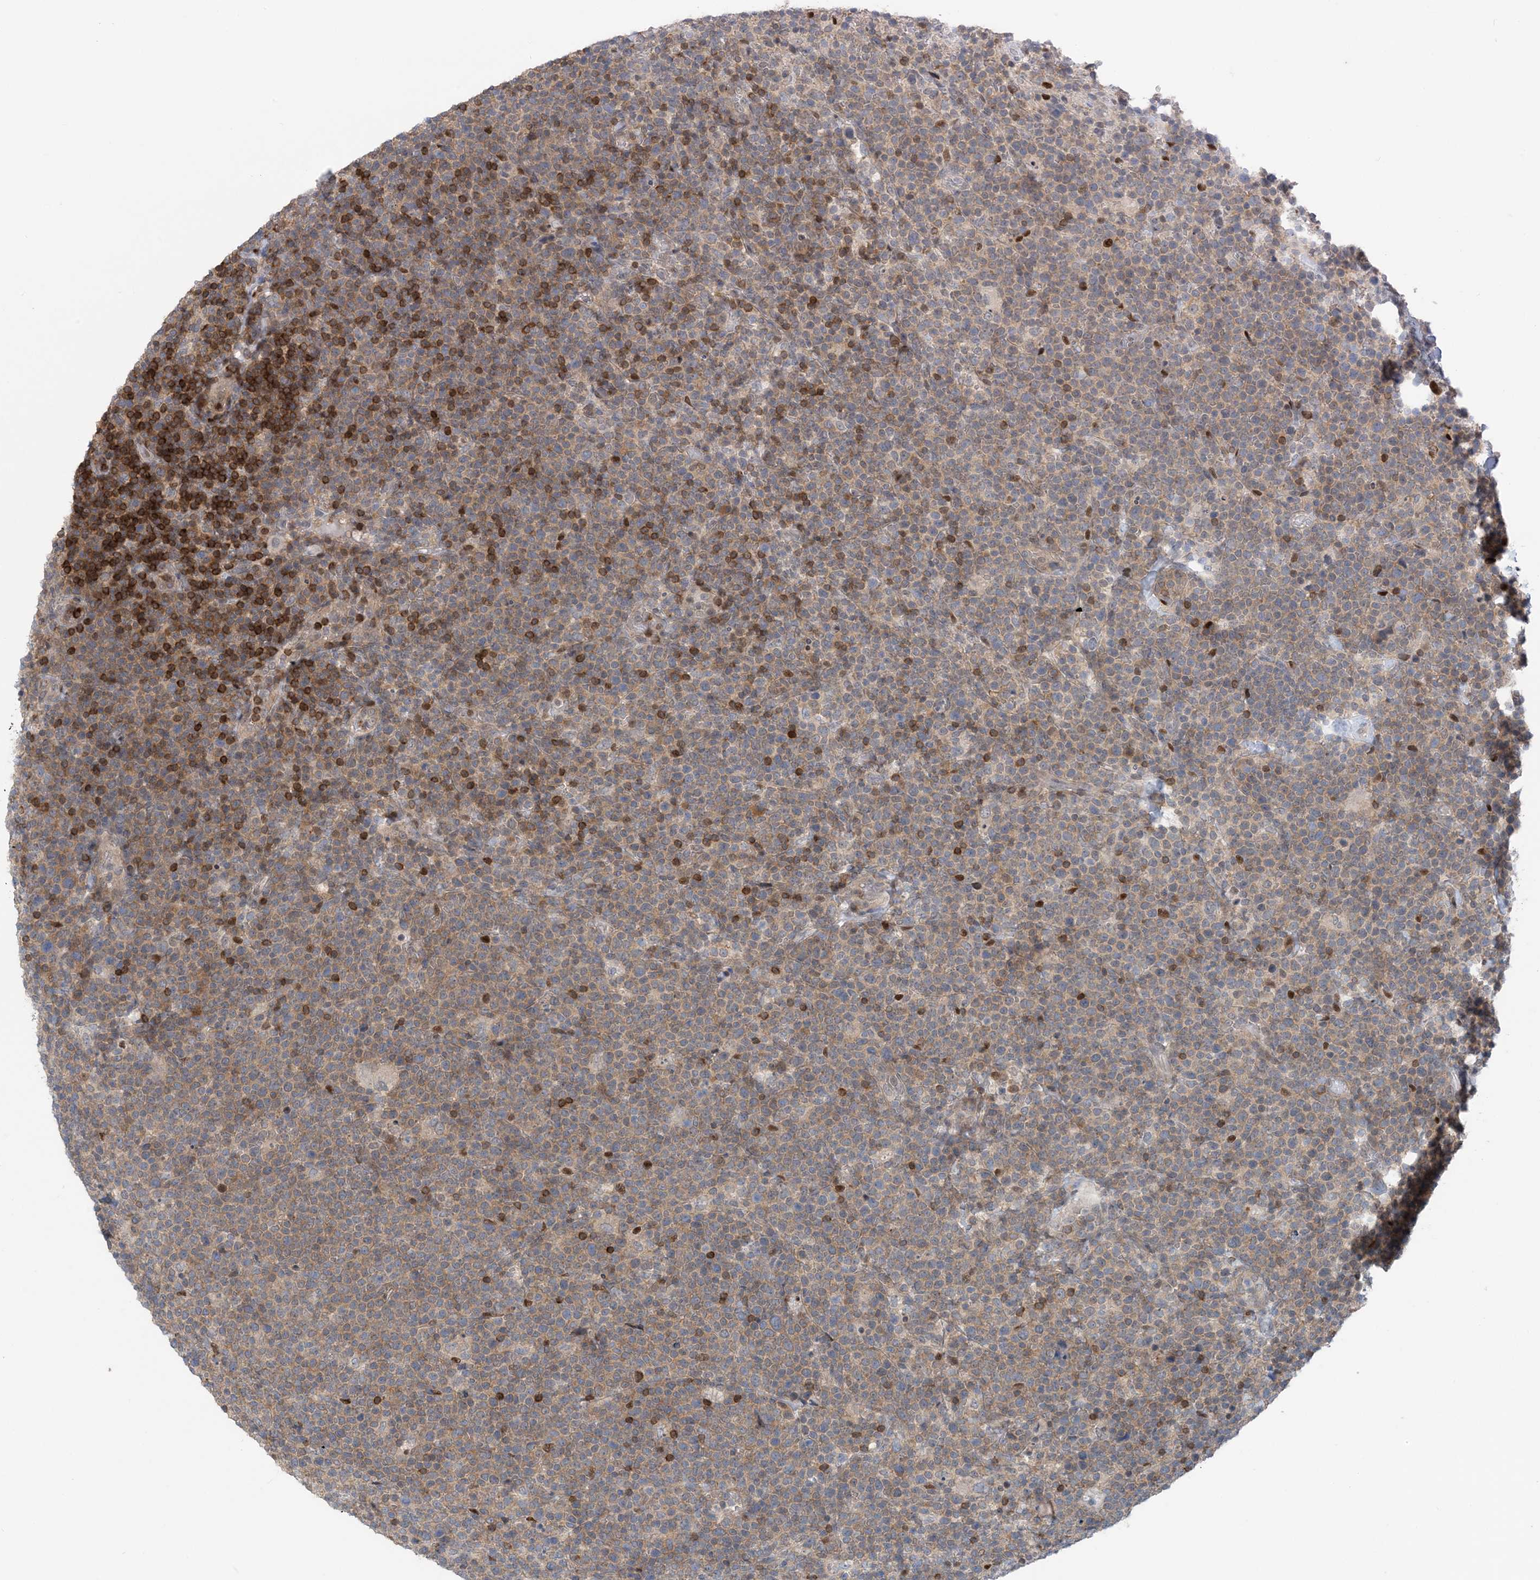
{"staining": {"intensity": "strong", "quantity": "<25%", "location": "cytoplasmic/membranous"}, "tissue": "lymphoma", "cell_type": "Tumor cells", "image_type": "cancer", "snomed": [{"axis": "morphology", "description": "Malignant lymphoma, non-Hodgkin's type, High grade"}, {"axis": "topography", "description": "Lymph node"}], "caption": "Lymphoma tissue shows strong cytoplasmic/membranous staining in approximately <25% of tumor cells, visualized by immunohistochemistry. The protein is shown in brown color, while the nuclei are stained blue.", "gene": "ZC3H12A", "patient": {"sex": "male", "age": 61}}